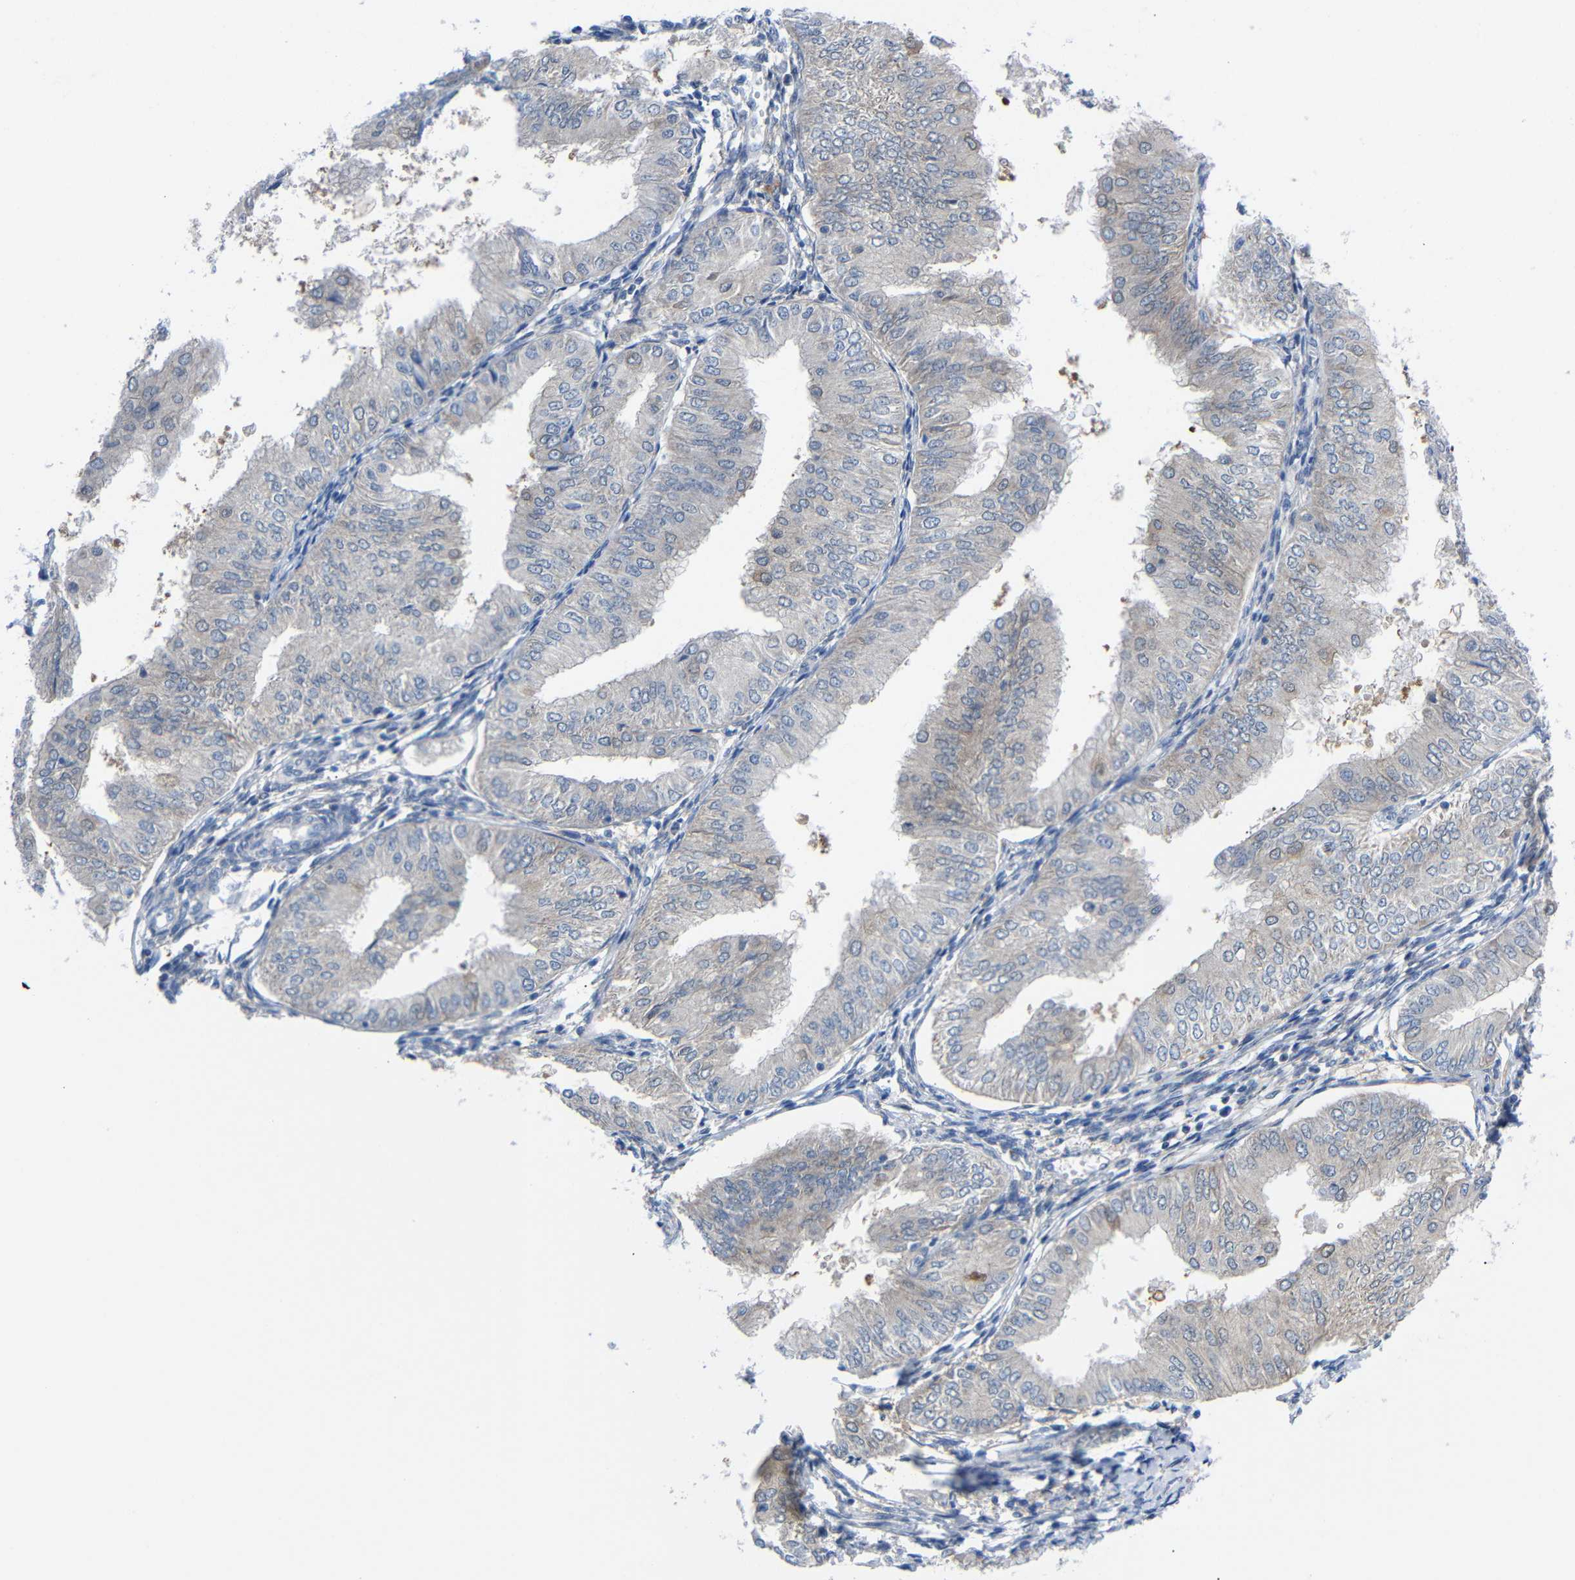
{"staining": {"intensity": "weak", "quantity": "<25%", "location": "cytoplasmic/membranous"}, "tissue": "endometrial cancer", "cell_type": "Tumor cells", "image_type": "cancer", "snomed": [{"axis": "morphology", "description": "Adenocarcinoma, NOS"}, {"axis": "topography", "description": "Endometrium"}], "caption": "Tumor cells are negative for protein expression in human endometrial cancer.", "gene": "PEBP1", "patient": {"sex": "female", "age": 53}}